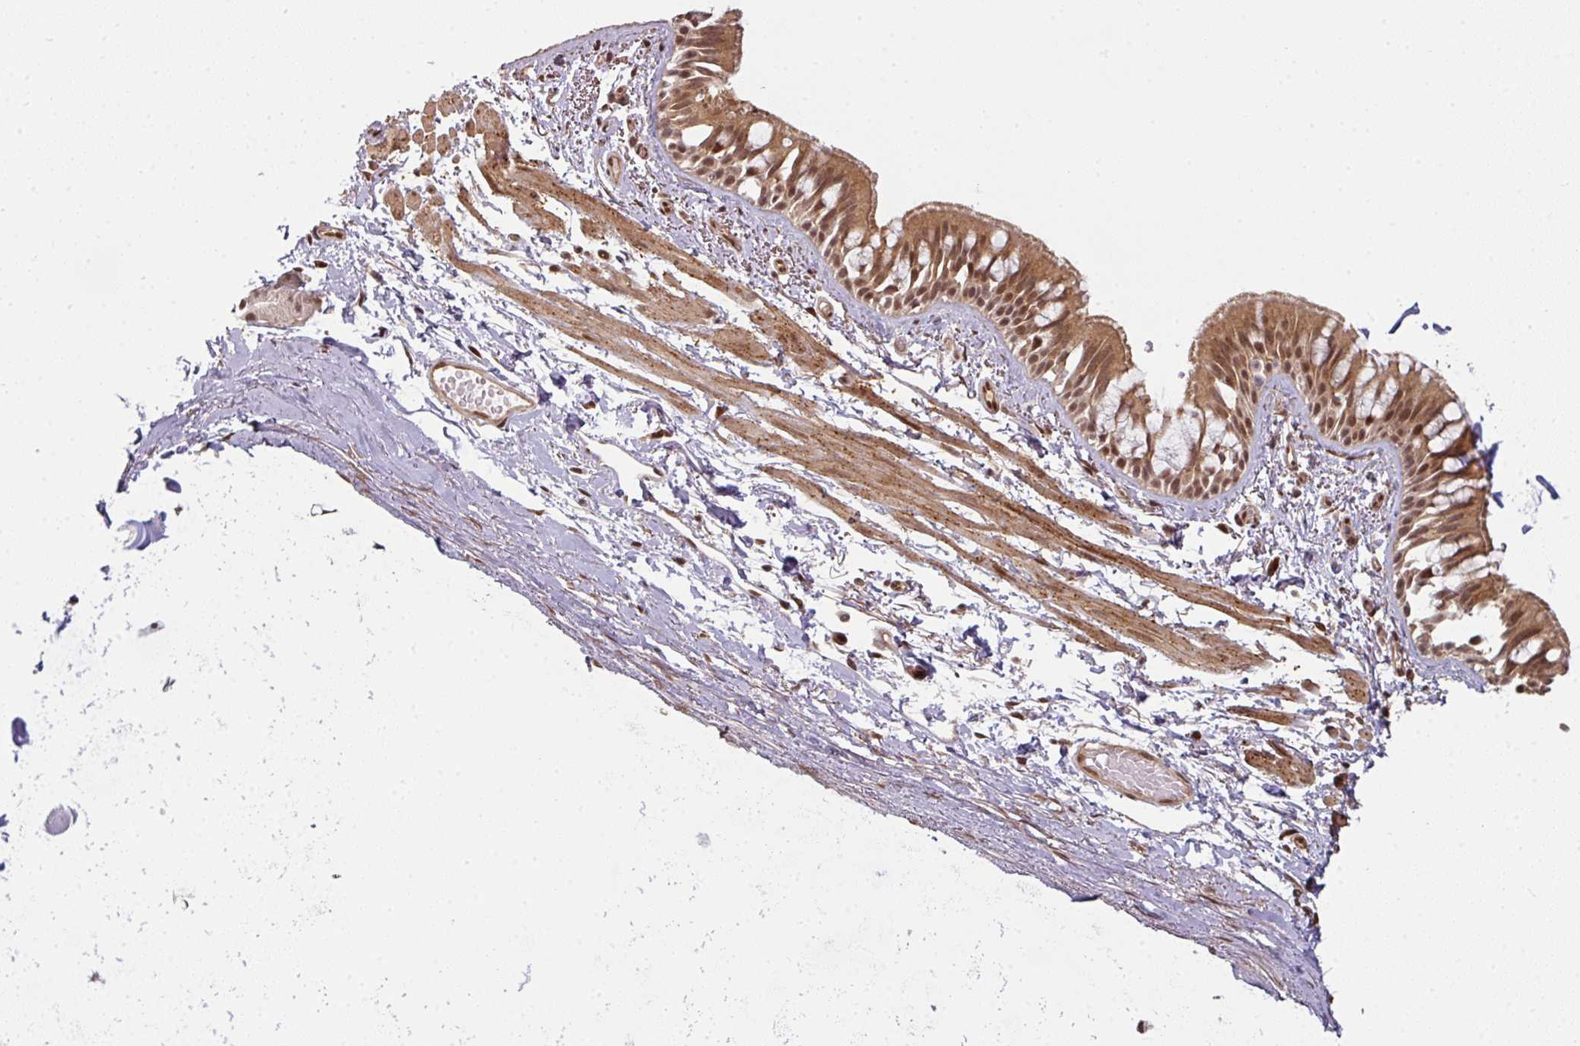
{"staining": {"intensity": "moderate", "quantity": ">75%", "location": "cytoplasmic/membranous,nuclear"}, "tissue": "bronchus", "cell_type": "Respiratory epithelial cells", "image_type": "normal", "snomed": [{"axis": "morphology", "description": "Normal tissue, NOS"}, {"axis": "topography", "description": "Lymph node"}, {"axis": "topography", "description": "Cartilage tissue"}, {"axis": "topography", "description": "Bronchus"}], "caption": "IHC of benign bronchus exhibits medium levels of moderate cytoplasmic/membranous,nuclear staining in about >75% of respiratory epithelial cells. The protein is stained brown, and the nuclei are stained in blue (DAB IHC with brightfield microscopy, high magnification).", "gene": "SIK3", "patient": {"sex": "female", "age": 70}}